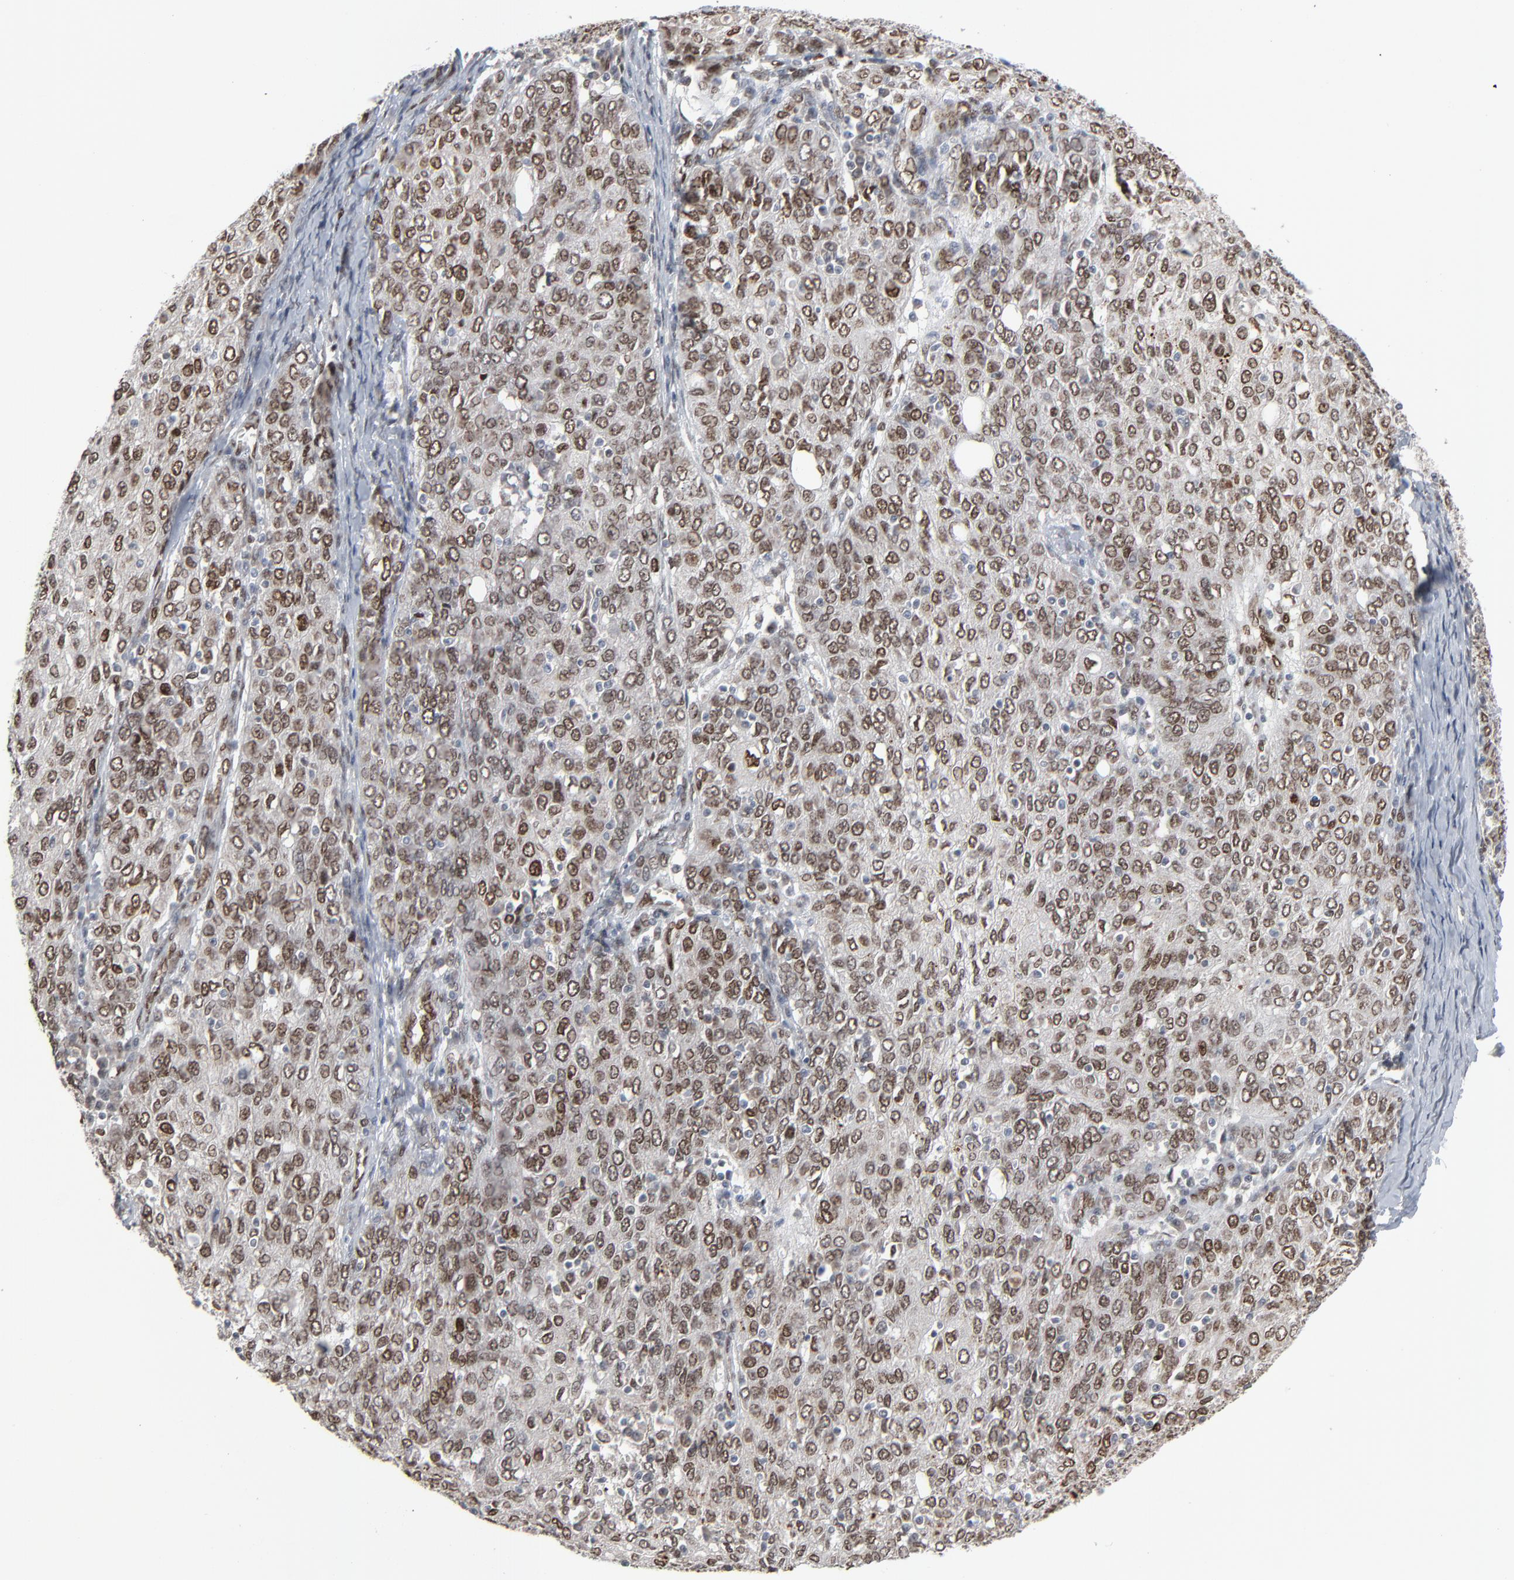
{"staining": {"intensity": "strong", "quantity": ">75%", "location": "nuclear"}, "tissue": "ovarian cancer", "cell_type": "Tumor cells", "image_type": "cancer", "snomed": [{"axis": "morphology", "description": "Carcinoma, endometroid"}, {"axis": "topography", "description": "Ovary"}], "caption": "Ovarian endometroid carcinoma stained with DAB (3,3'-diaminobenzidine) immunohistochemistry (IHC) exhibits high levels of strong nuclear staining in approximately >75% of tumor cells. The staining is performed using DAB brown chromogen to label protein expression. The nuclei are counter-stained blue using hematoxylin.", "gene": "CUX1", "patient": {"sex": "female", "age": 50}}